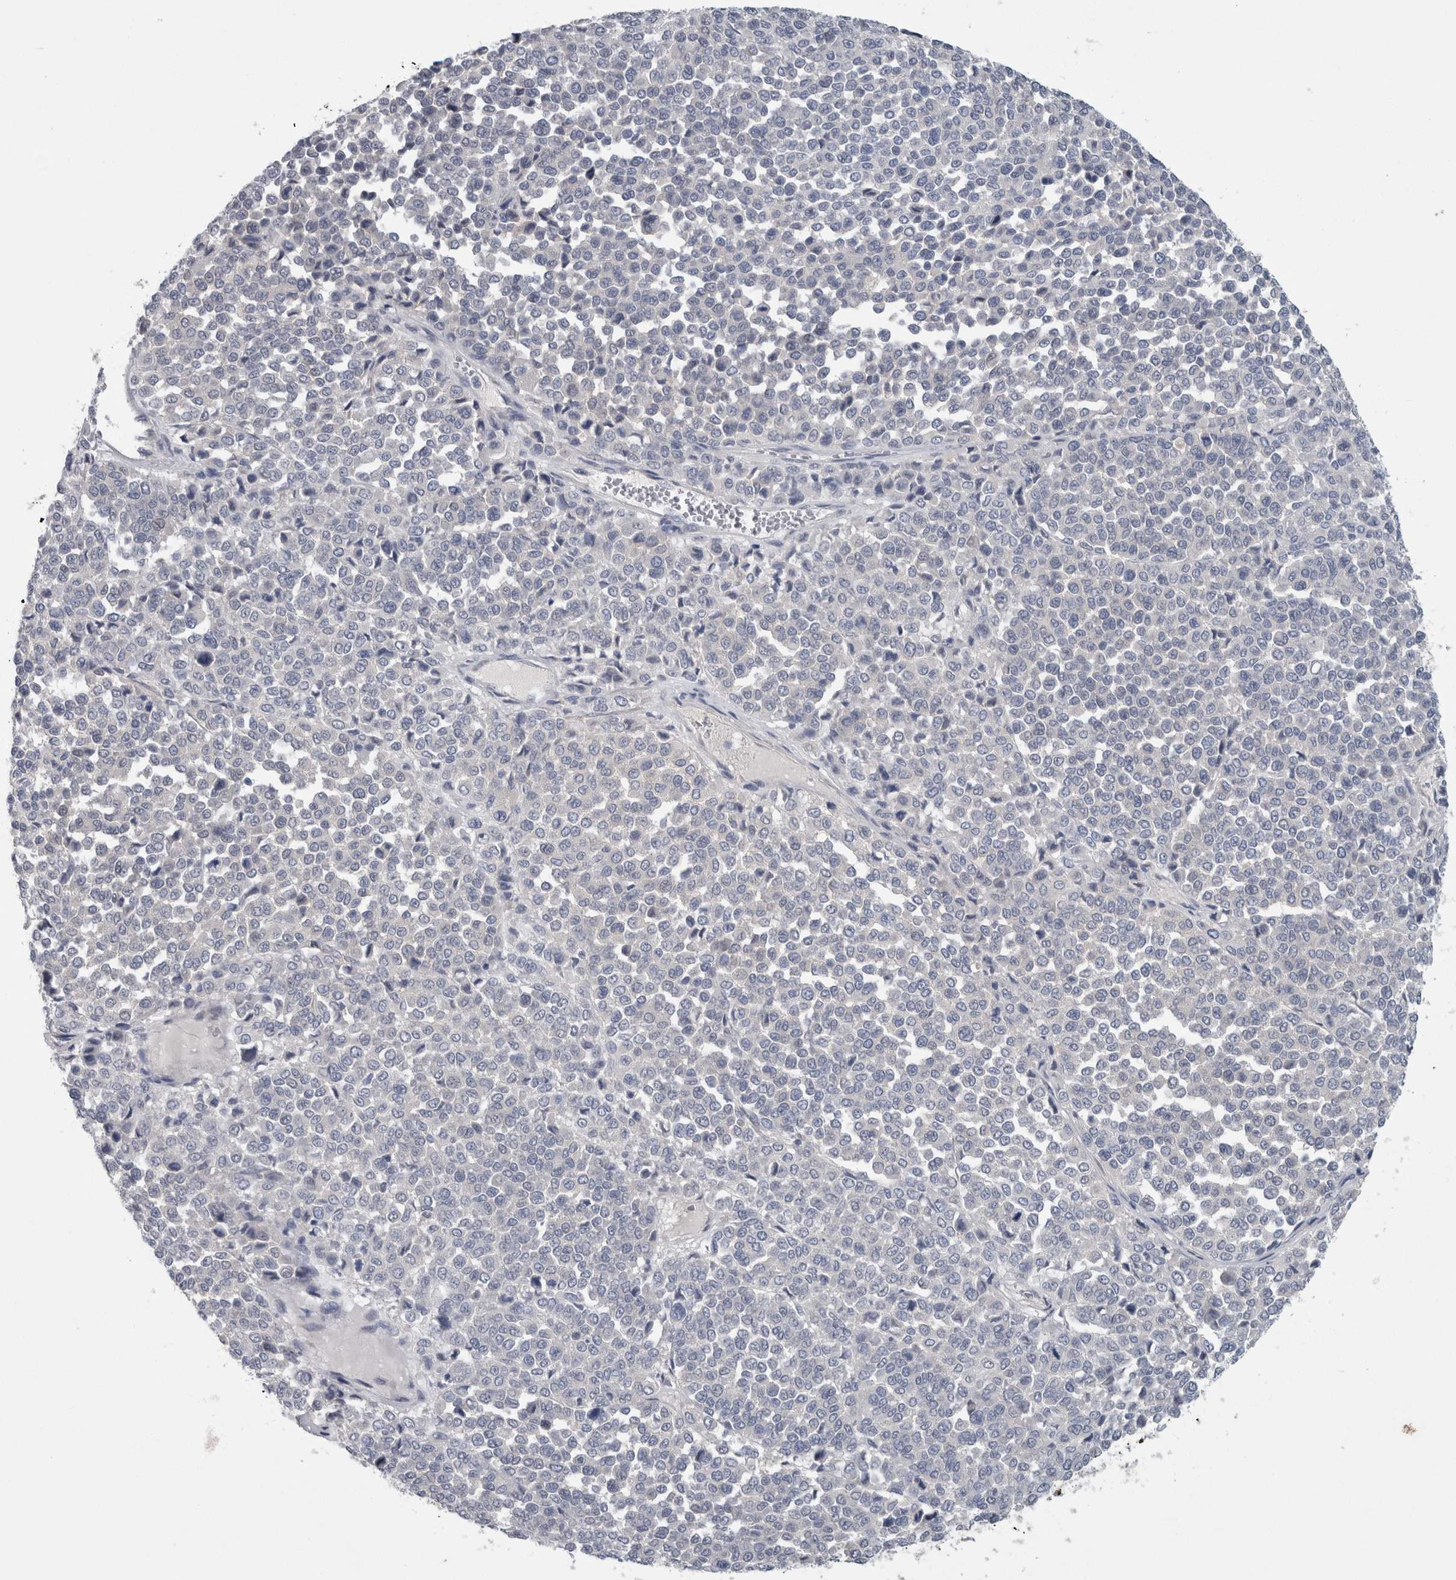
{"staining": {"intensity": "negative", "quantity": "none", "location": "none"}, "tissue": "melanoma", "cell_type": "Tumor cells", "image_type": "cancer", "snomed": [{"axis": "morphology", "description": "Malignant melanoma, Metastatic site"}, {"axis": "topography", "description": "Pancreas"}], "caption": "This is a micrograph of IHC staining of malignant melanoma (metastatic site), which shows no positivity in tumor cells.", "gene": "FAM83H", "patient": {"sex": "female", "age": 30}}